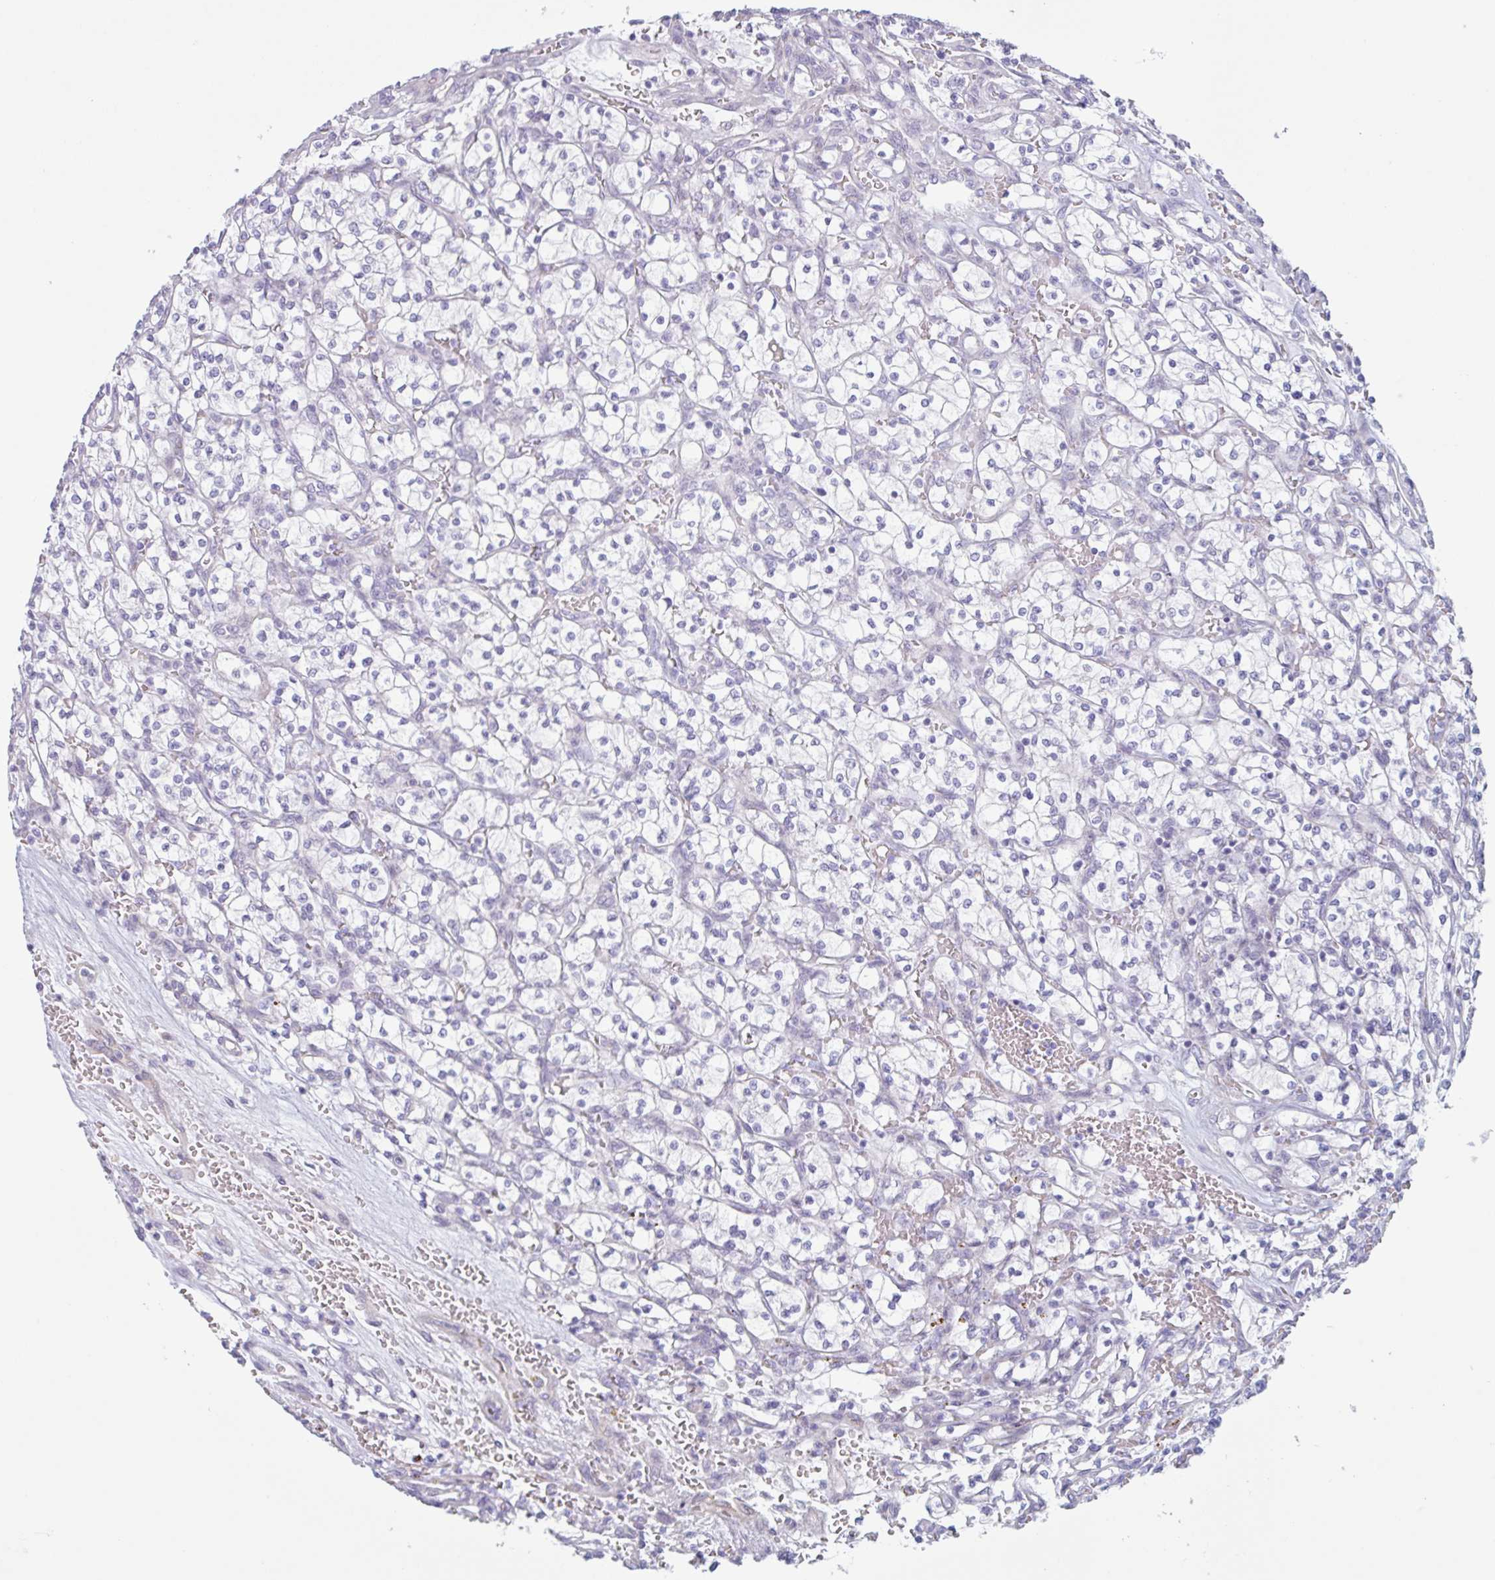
{"staining": {"intensity": "negative", "quantity": "none", "location": "none"}, "tissue": "renal cancer", "cell_type": "Tumor cells", "image_type": "cancer", "snomed": [{"axis": "morphology", "description": "Adenocarcinoma, NOS"}, {"axis": "topography", "description": "Kidney"}], "caption": "IHC photomicrograph of renal cancer stained for a protein (brown), which shows no positivity in tumor cells. The staining is performed using DAB brown chromogen with nuclei counter-stained in using hematoxylin.", "gene": "MYH10", "patient": {"sex": "female", "age": 64}}